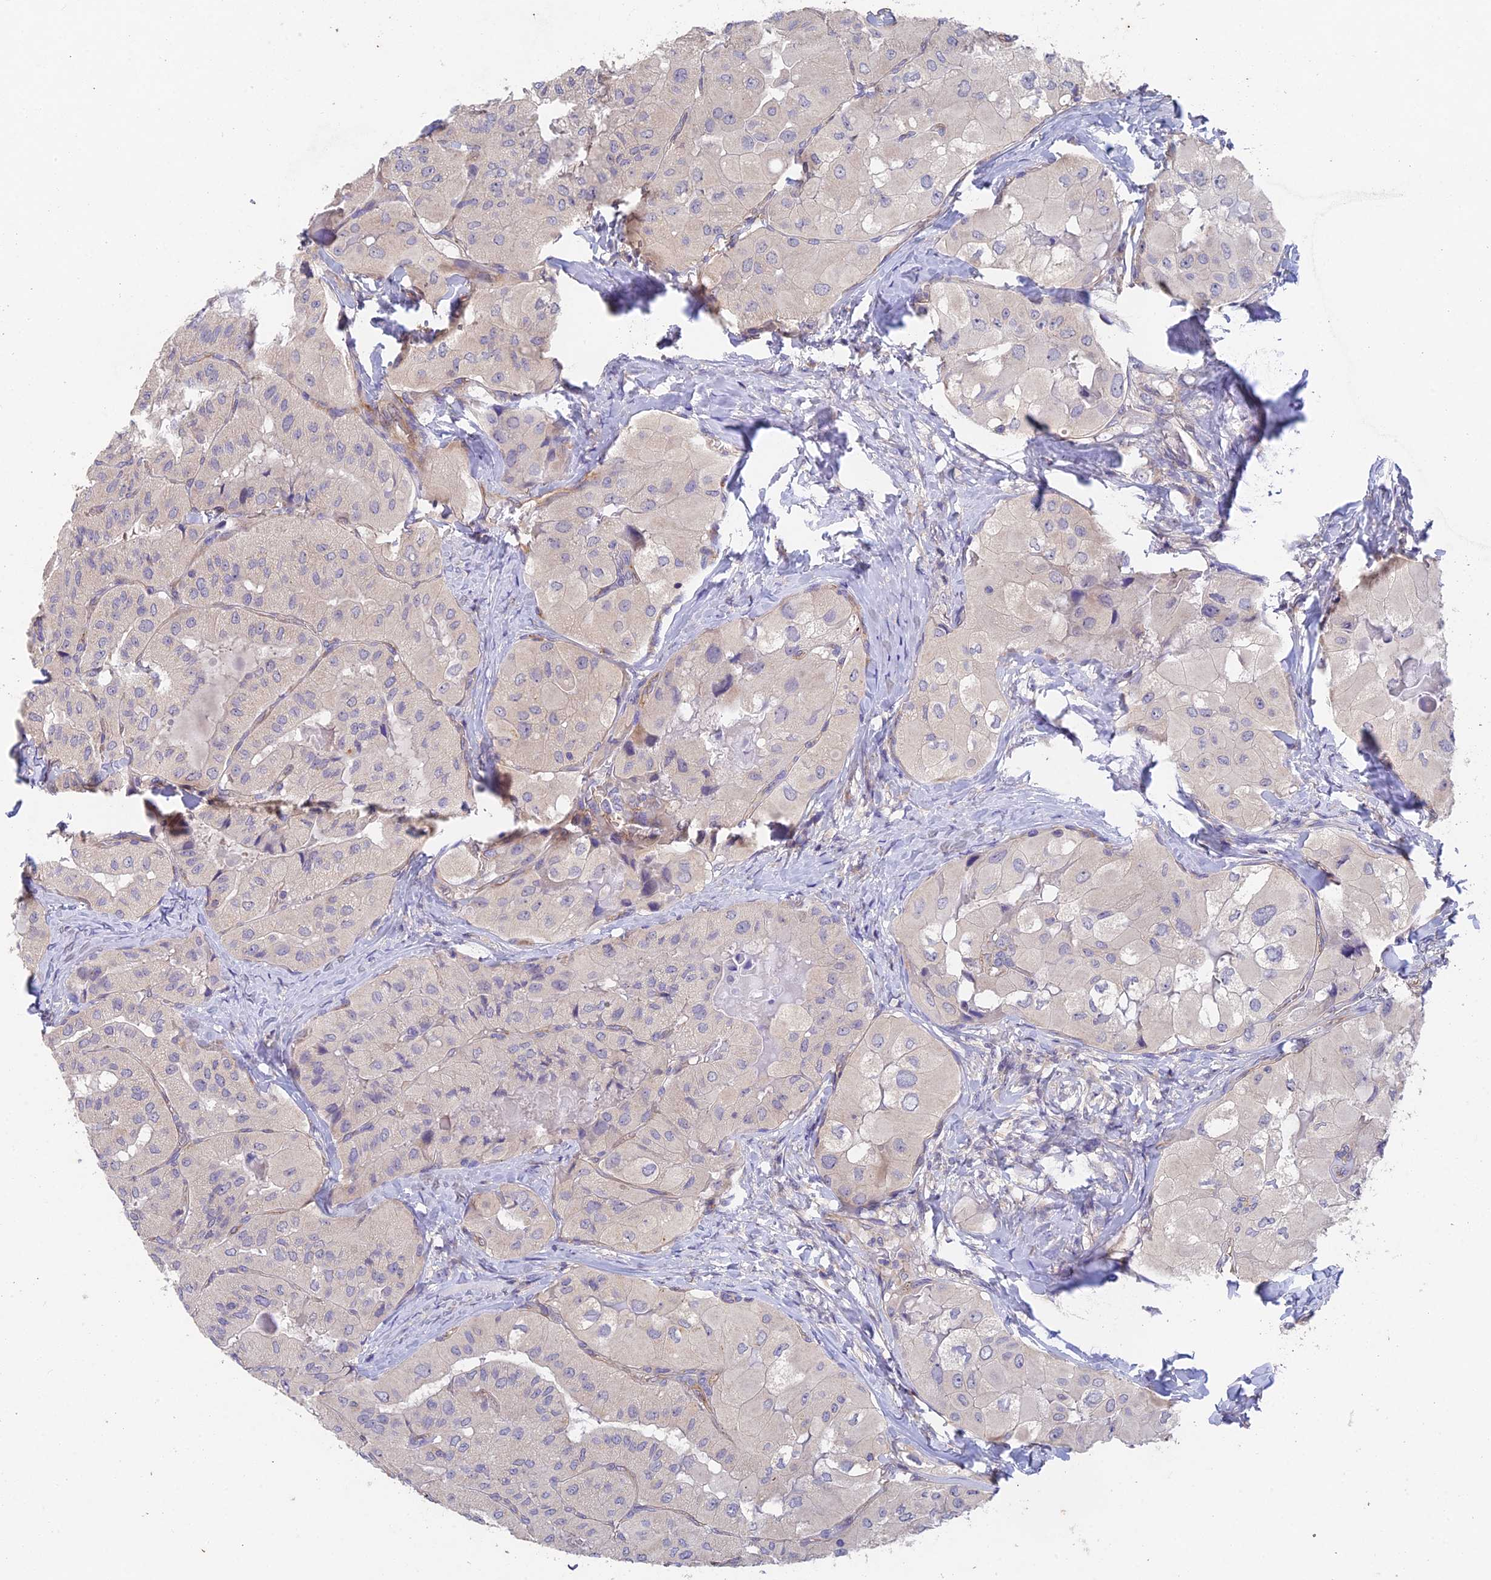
{"staining": {"intensity": "negative", "quantity": "none", "location": "none"}, "tissue": "thyroid cancer", "cell_type": "Tumor cells", "image_type": "cancer", "snomed": [{"axis": "morphology", "description": "Normal tissue, NOS"}, {"axis": "morphology", "description": "Papillary adenocarcinoma, NOS"}, {"axis": "topography", "description": "Thyroid gland"}], "caption": "This is a micrograph of immunohistochemistry staining of thyroid cancer (papillary adenocarcinoma), which shows no positivity in tumor cells.", "gene": "ADAMTS13", "patient": {"sex": "female", "age": 59}}